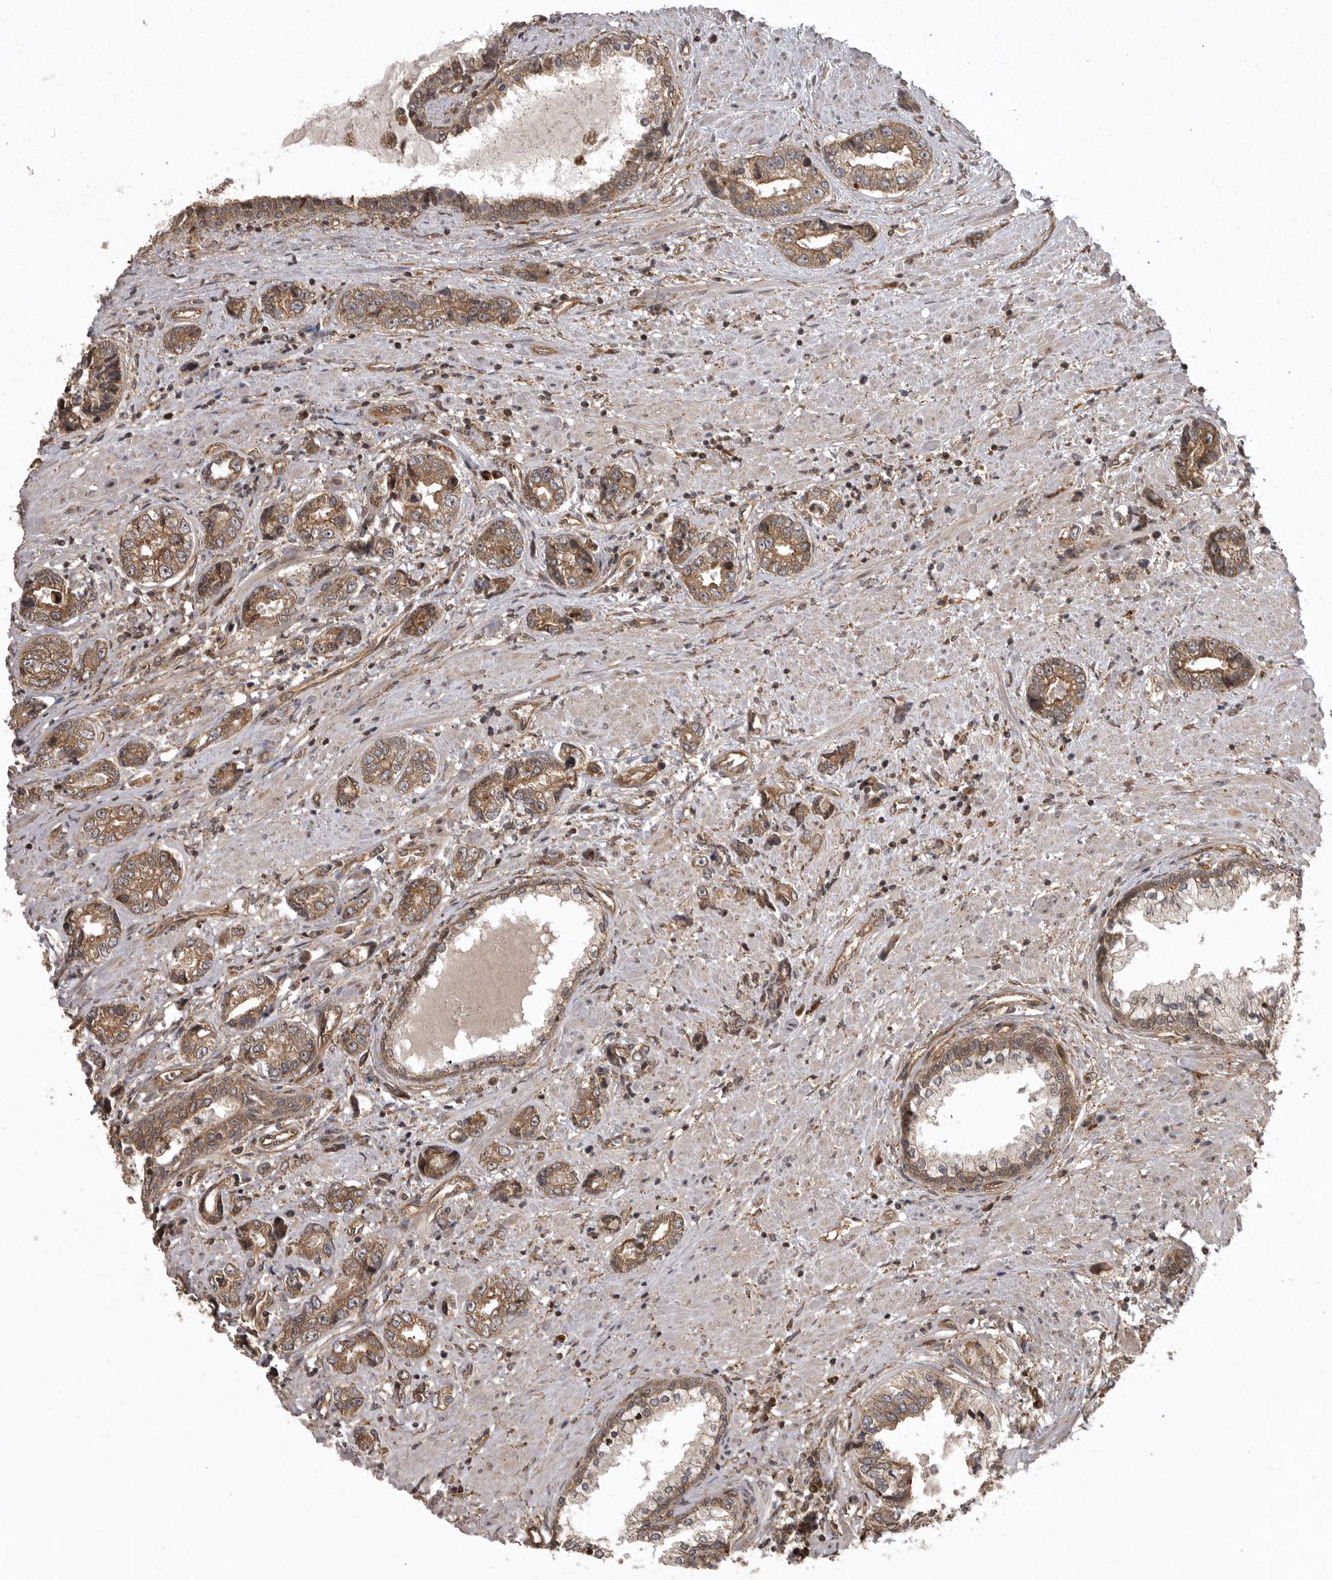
{"staining": {"intensity": "moderate", "quantity": ">75%", "location": "cytoplasmic/membranous"}, "tissue": "prostate cancer", "cell_type": "Tumor cells", "image_type": "cancer", "snomed": [{"axis": "morphology", "description": "Adenocarcinoma, High grade"}, {"axis": "topography", "description": "Prostate"}], "caption": "IHC (DAB) staining of human prostate high-grade adenocarcinoma exhibits moderate cytoplasmic/membranous protein staining in about >75% of tumor cells.", "gene": "DNAJC8", "patient": {"sex": "male", "age": 61}}